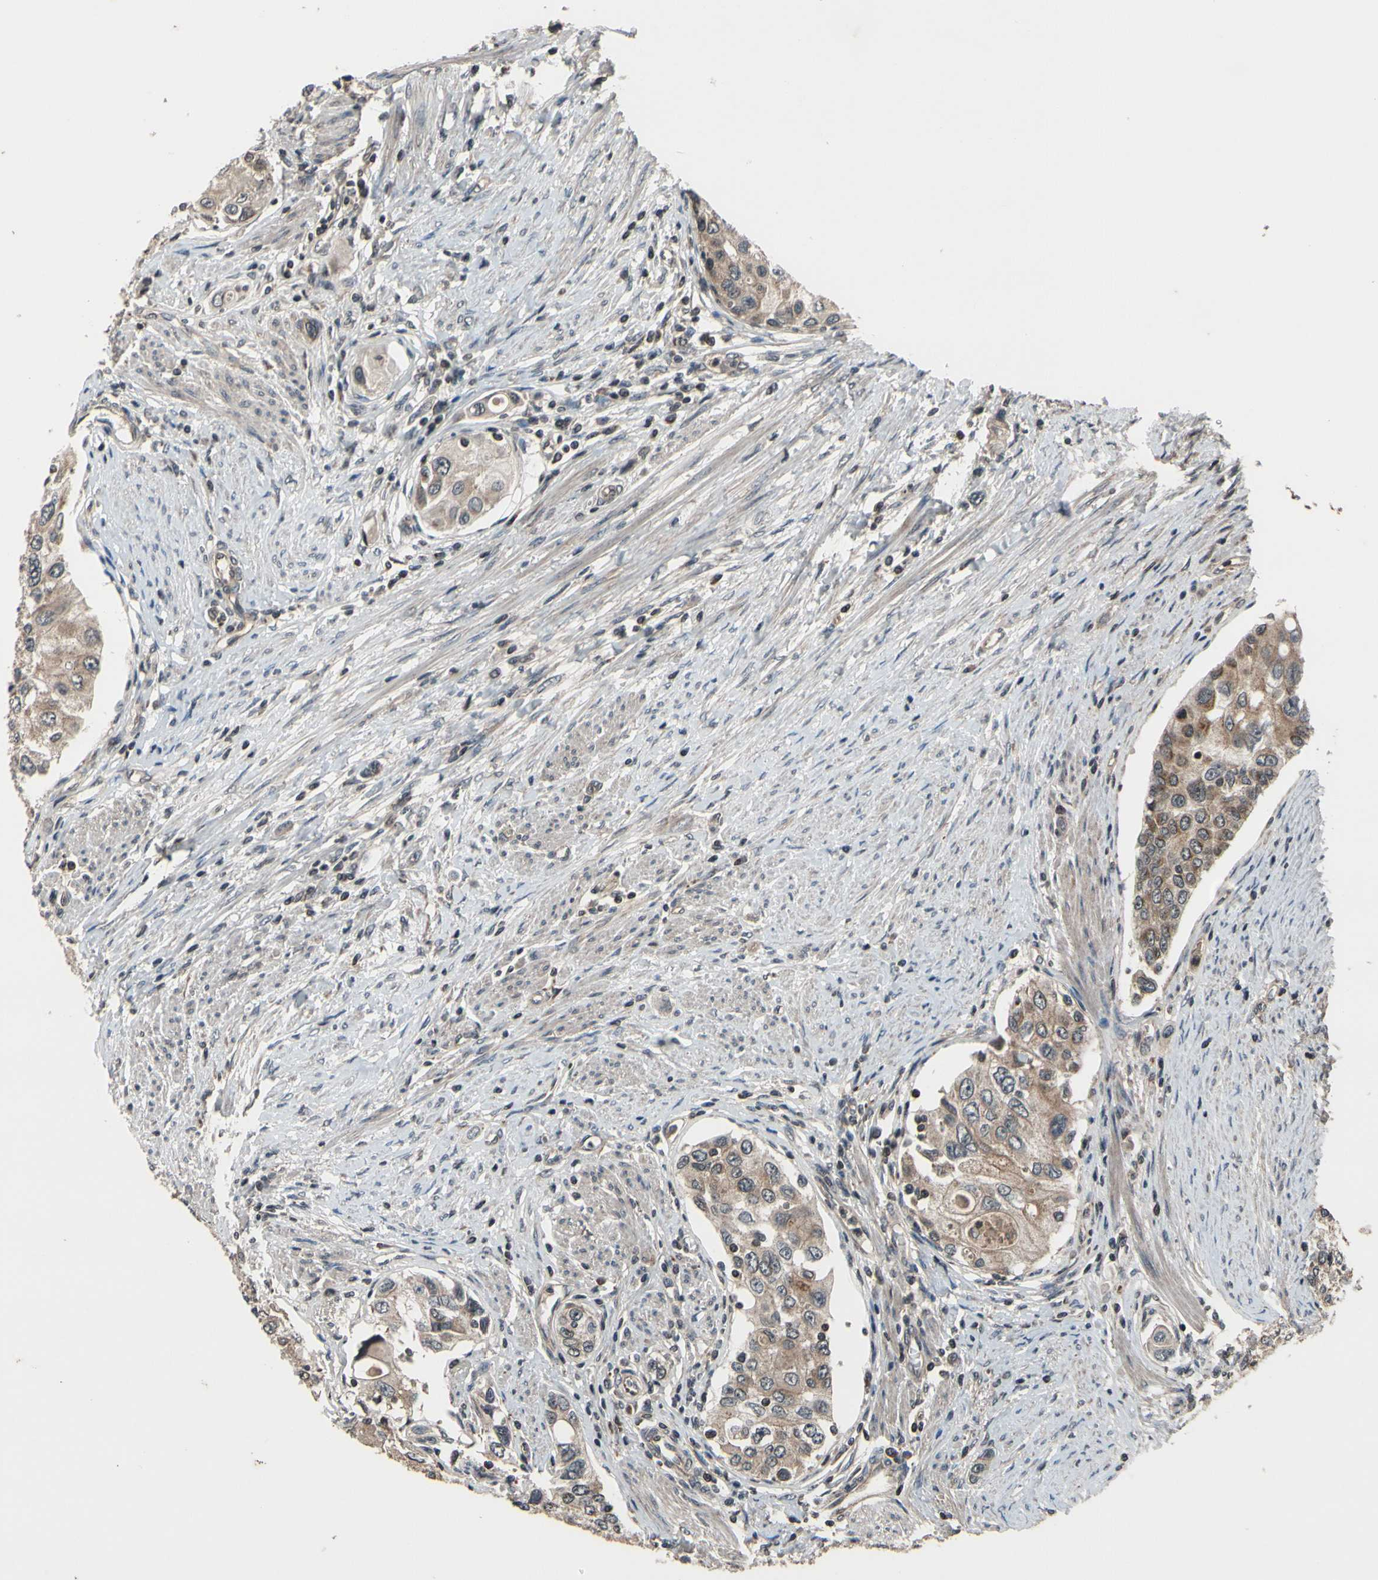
{"staining": {"intensity": "moderate", "quantity": "25%-75%", "location": "cytoplasmic/membranous"}, "tissue": "urothelial cancer", "cell_type": "Tumor cells", "image_type": "cancer", "snomed": [{"axis": "morphology", "description": "Urothelial carcinoma, High grade"}, {"axis": "topography", "description": "Urinary bladder"}], "caption": "Immunohistochemistry (IHC) histopathology image of high-grade urothelial carcinoma stained for a protein (brown), which demonstrates medium levels of moderate cytoplasmic/membranous positivity in approximately 25%-75% of tumor cells.", "gene": "MBTPS2", "patient": {"sex": "female", "age": 56}}